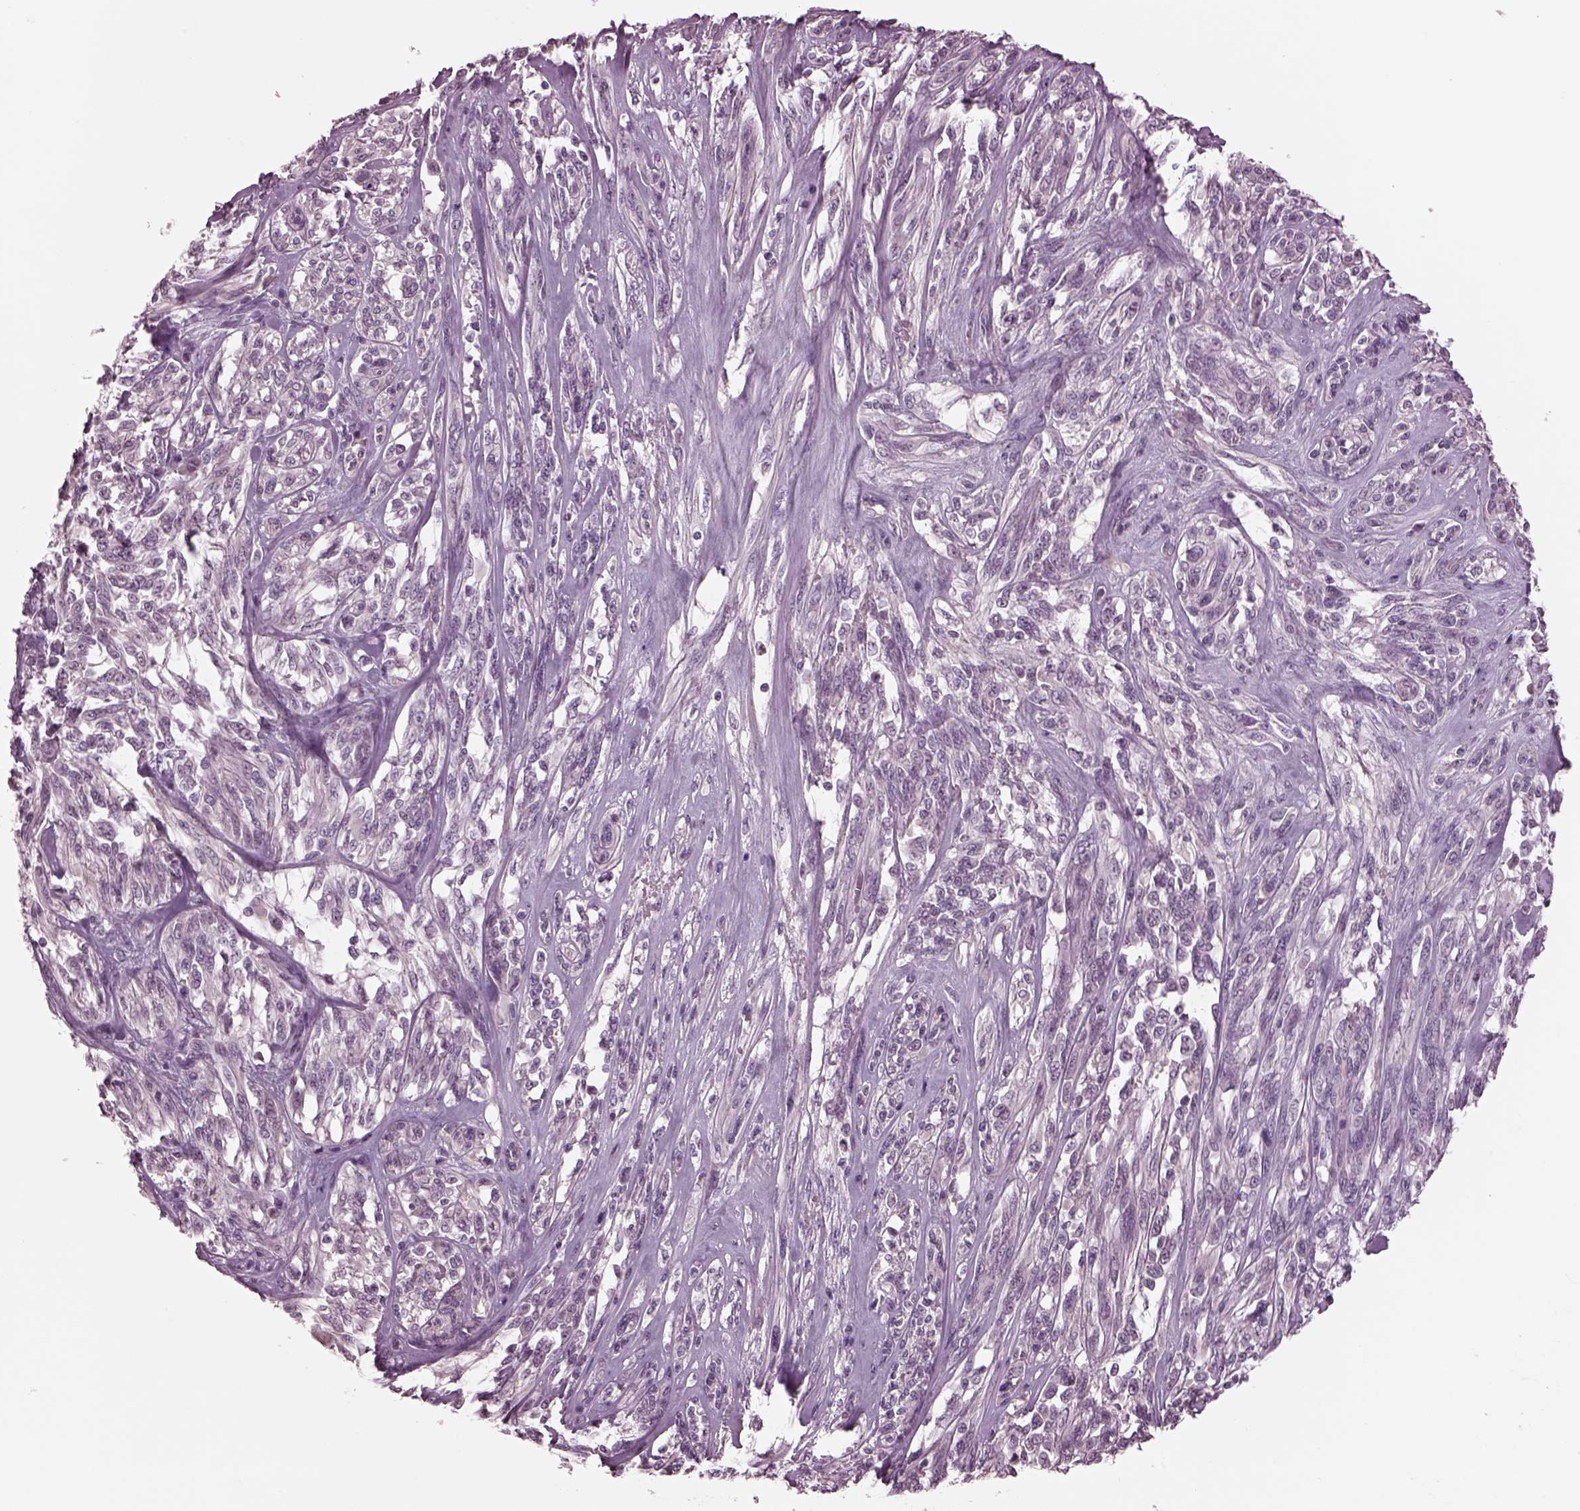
{"staining": {"intensity": "negative", "quantity": "none", "location": "none"}, "tissue": "melanoma", "cell_type": "Tumor cells", "image_type": "cancer", "snomed": [{"axis": "morphology", "description": "Malignant melanoma, NOS"}, {"axis": "topography", "description": "Skin"}], "caption": "High magnification brightfield microscopy of malignant melanoma stained with DAB (brown) and counterstained with hematoxylin (blue): tumor cells show no significant staining.", "gene": "CLCN4", "patient": {"sex": "female", "age": 91}}